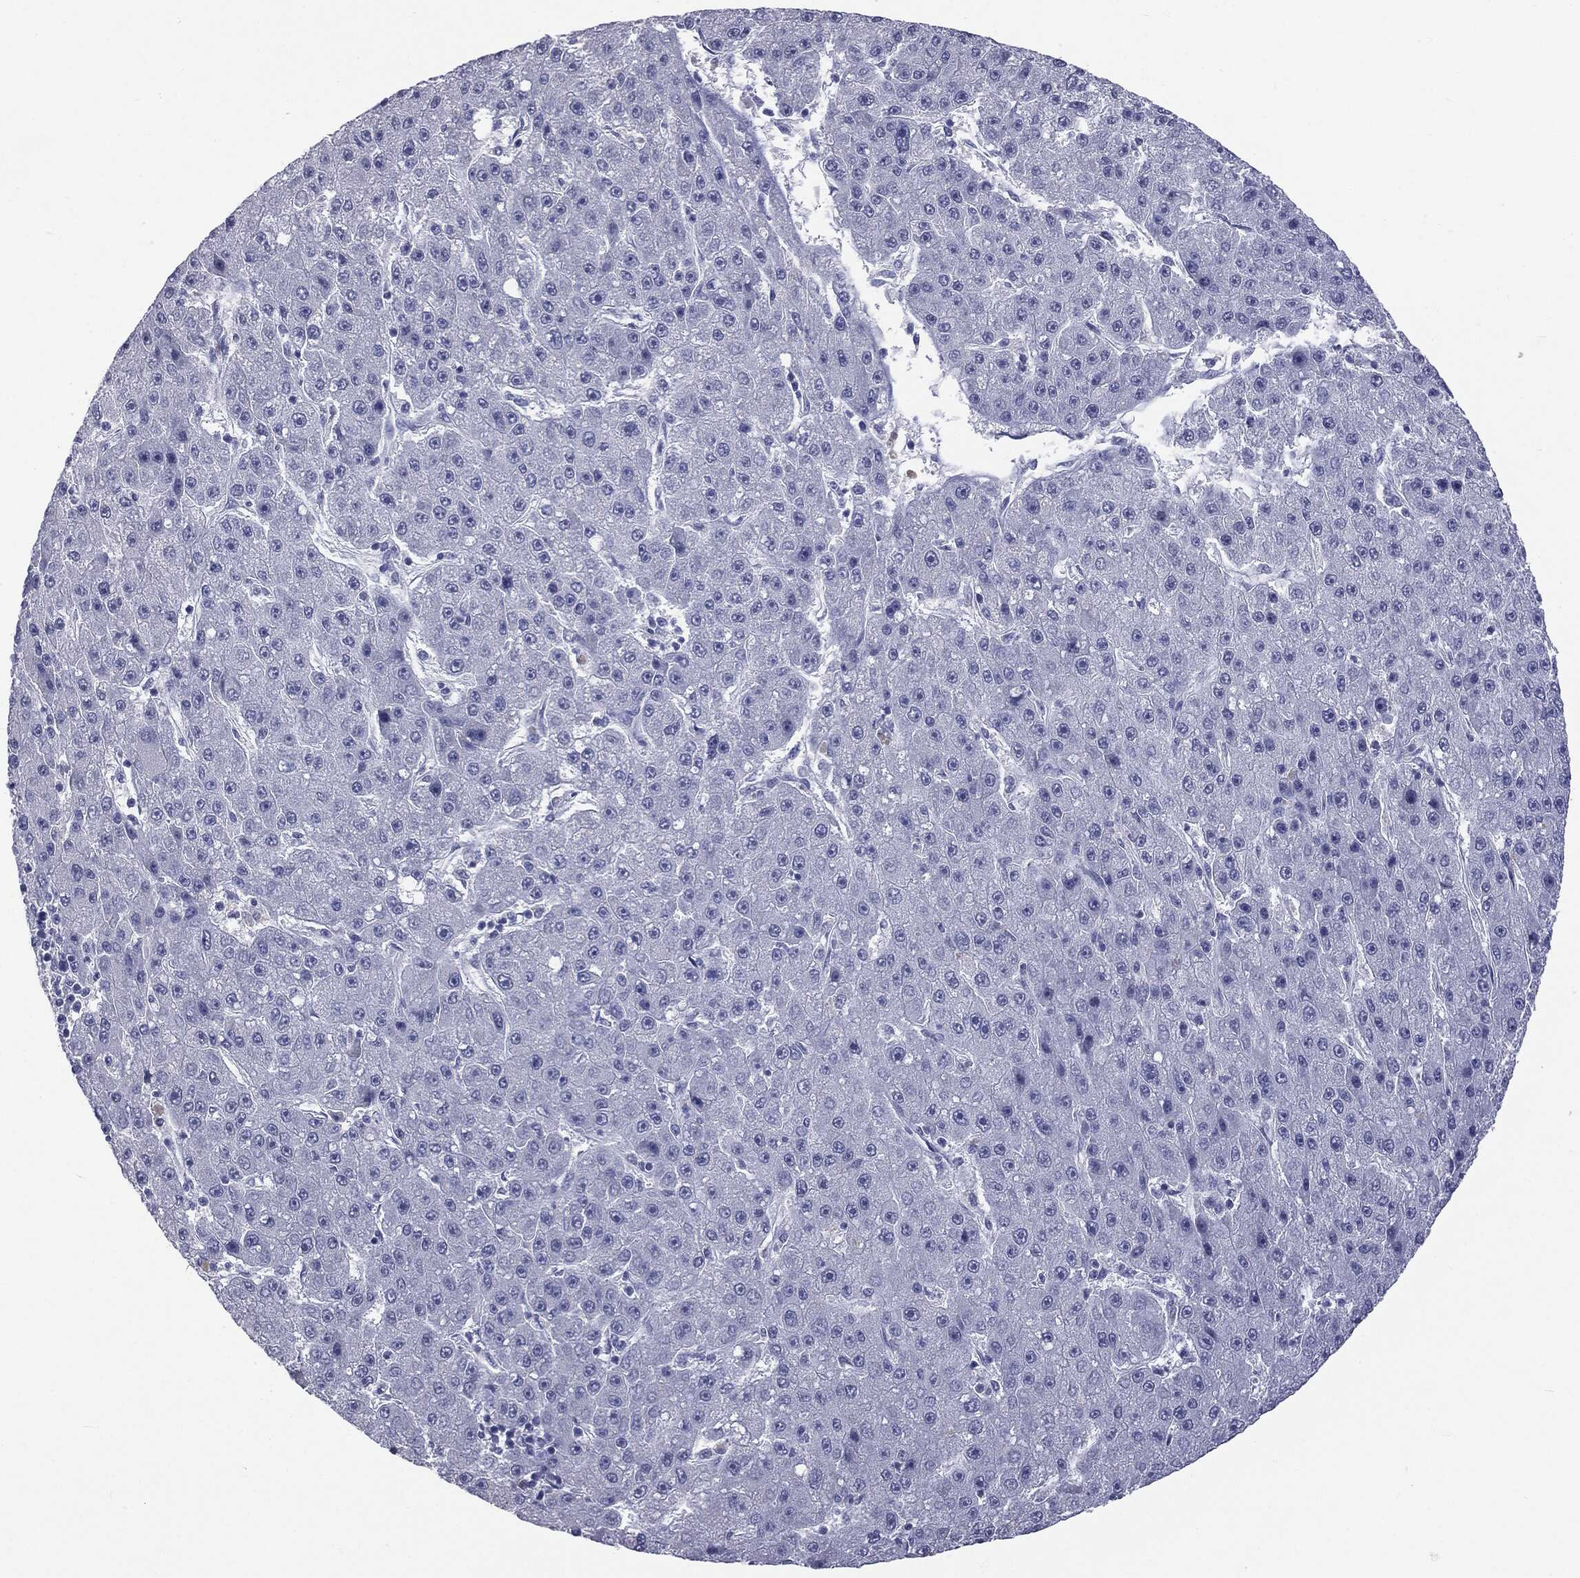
{"staining": {"intensity": "negative", "quantity": "none", "location": "none"}, "tissue": "liver cancer", "cell_type": "Tumor cells", "image_type": "cancer", "snomed": [{"axis": "morphology", "description": "Carcinoma, Hepatocellular, NOS"}, {"axis": "topography", "description": "Liver"}], "caption": "Tumor cells are negative for brown protein staining in hepatocellular carcinoma (liver). (DAB (3,3'-diaminobenzidine) IHC, high magnification).", "gene": "TSHB", "patient": {"sex": "male", "age": 67}}